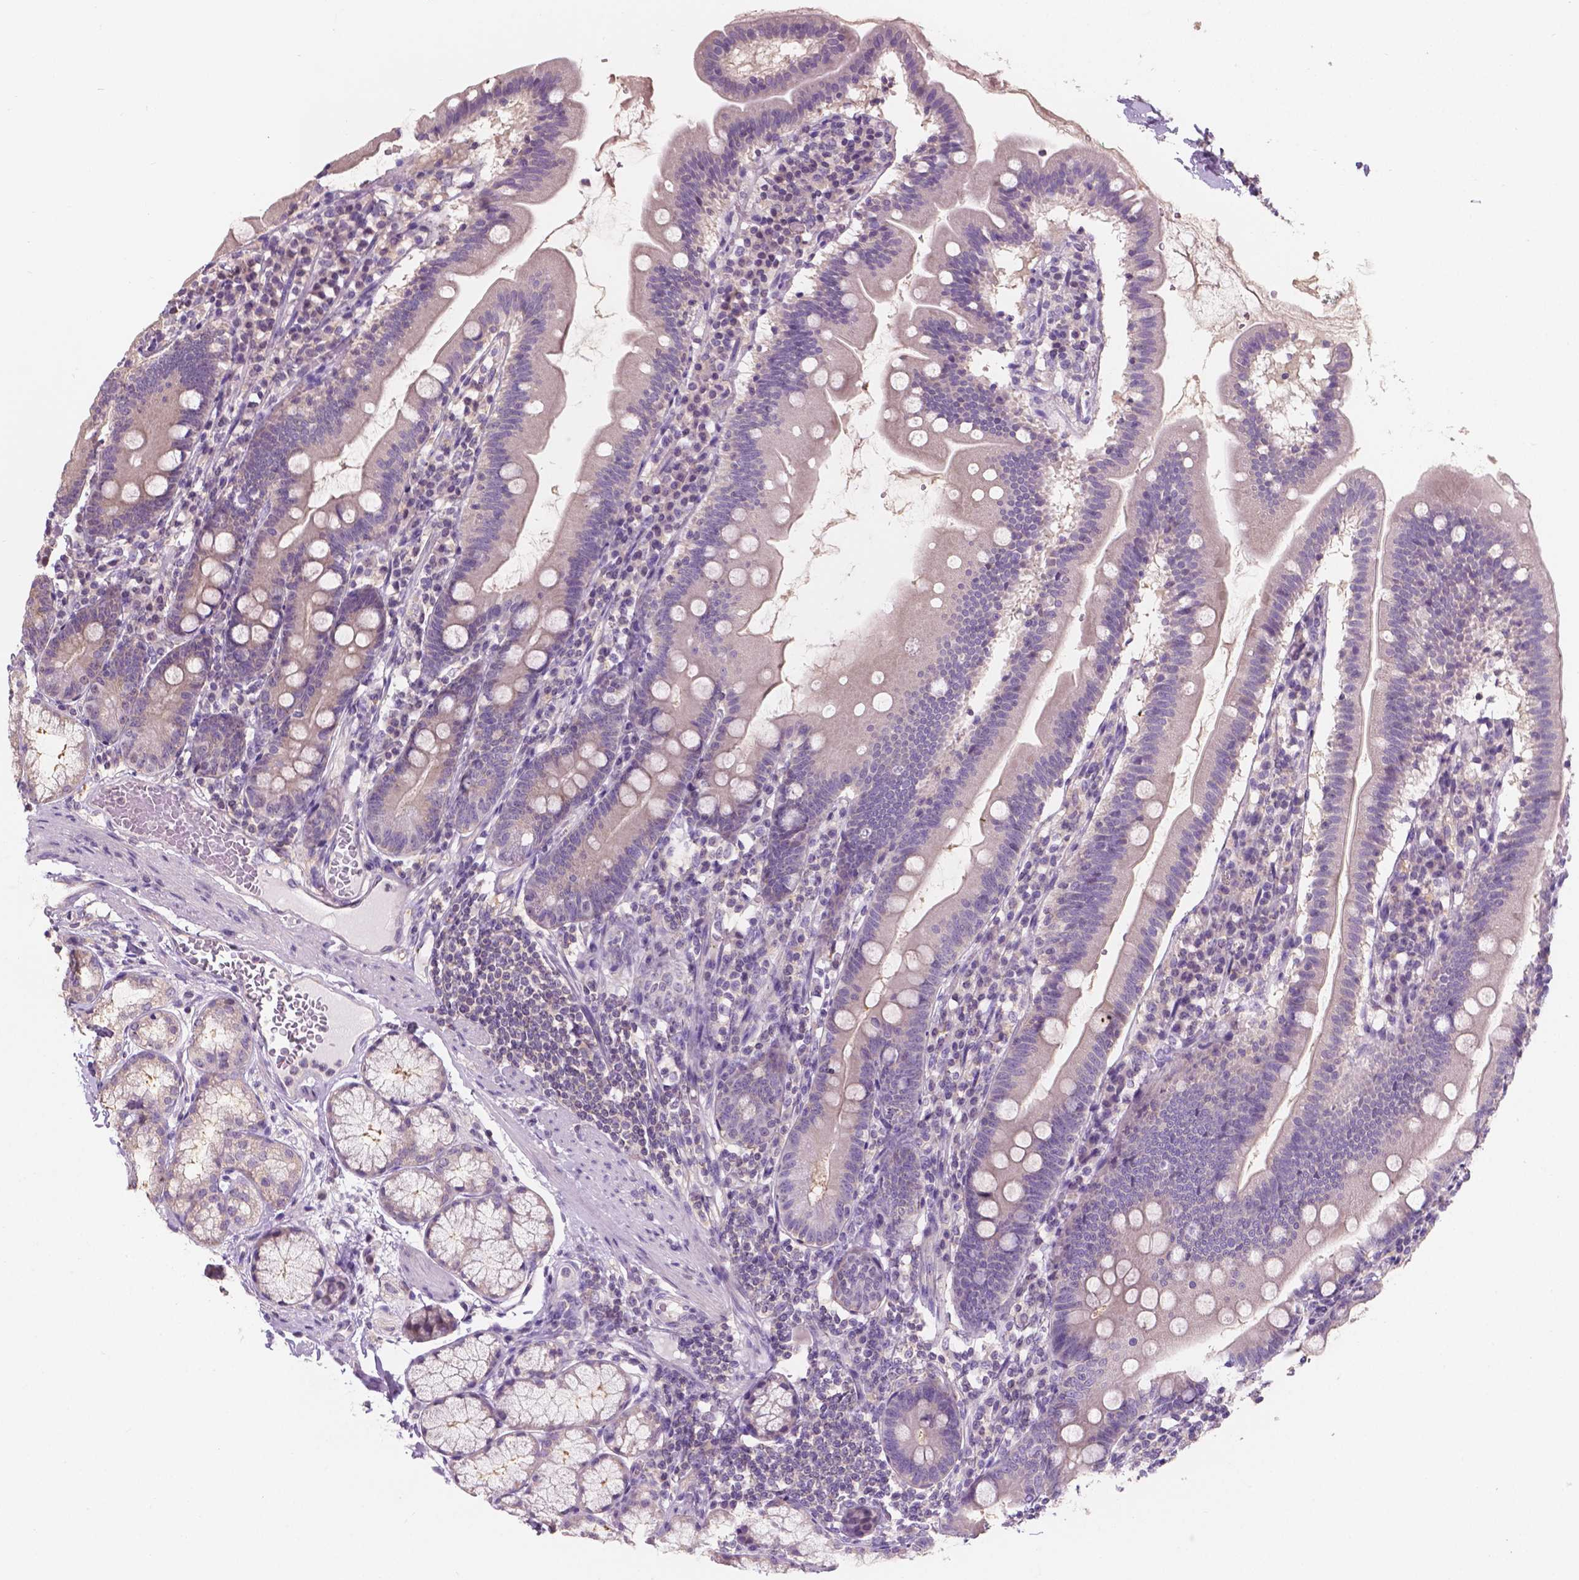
{"staining": {"intensity": "negative", "quantity": "none", "location": "none"}, "tissue": "duodenum", "cell_type": "Glandular cells", "image_type": "normal", "snomed": [{"axis": "morphology", "description": "Normal tissue, NOS"}, {"axis": "topography", "description": "Duodenum"}], "caption": "Immunohistochemistry of benign duodenum displays no expression in glandular cells.", "gene": "SBSN", "patient": {"sex": "female", "age": 67}}